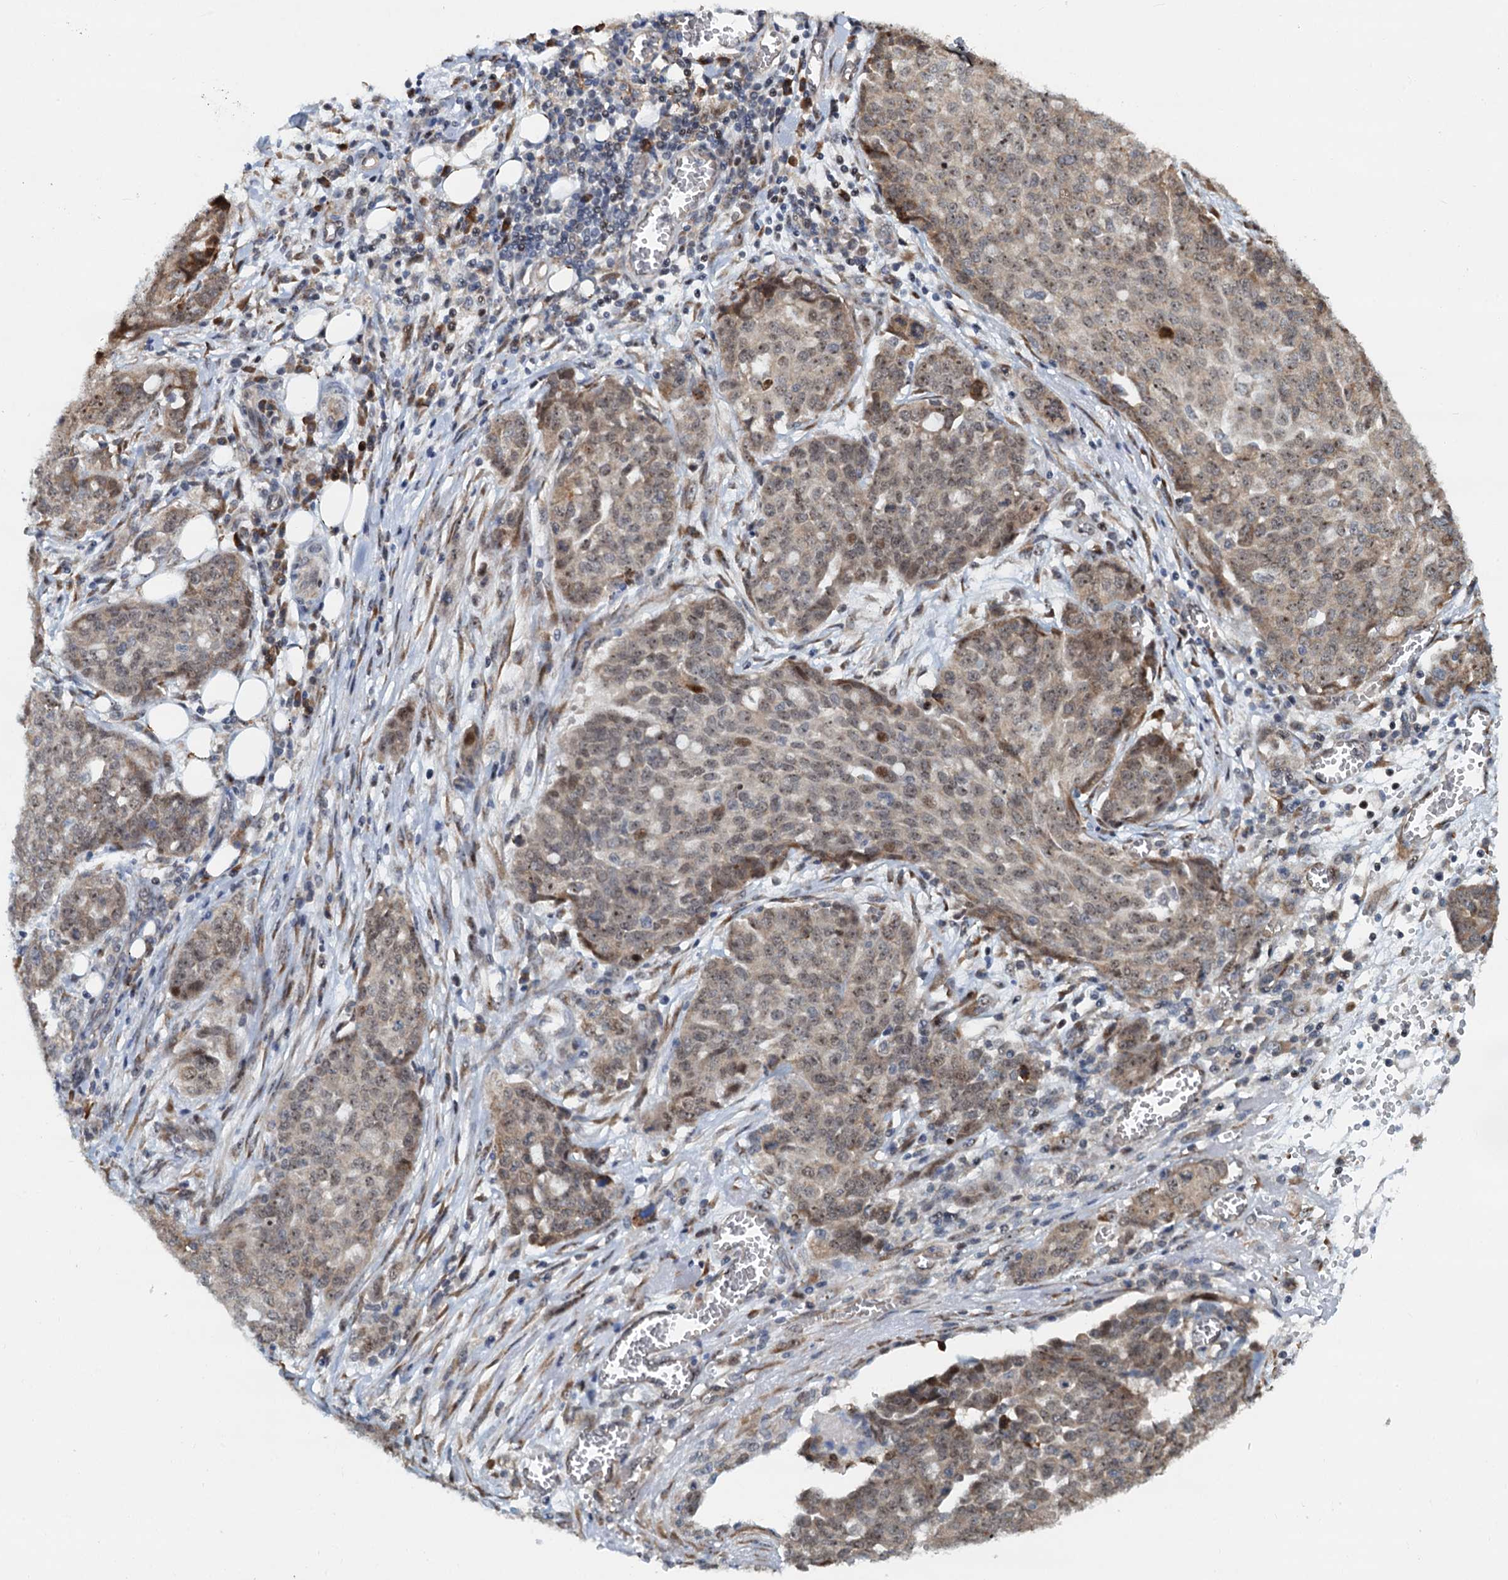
{"staining": {"intensity": "moderate", "quantity": ">75%", "location": "cytoplasmic/membranous,nuclear"}, "tissue": "ovarian cancer", "cell_type": "Tumor cells", "image_type": "cancer", "snomed": [{"axis": "morphology", "description": "Cystadenocarcinoma, serous, NOS"}, {"axis": "topography", "description": "Soft tissue"}, {"axis": "topography", "description": "Ovary"}], "caption": "DAB immunohistochemical staining of ovarian cancer (serous cystadenocarcinoma) exhibits moderate cytoplasmic/membranous and nuclear protein positivity in approximately >75% of tumor cells.", "gene": "DNAJC21", "patient": {"sex": "female", "age": 57}}